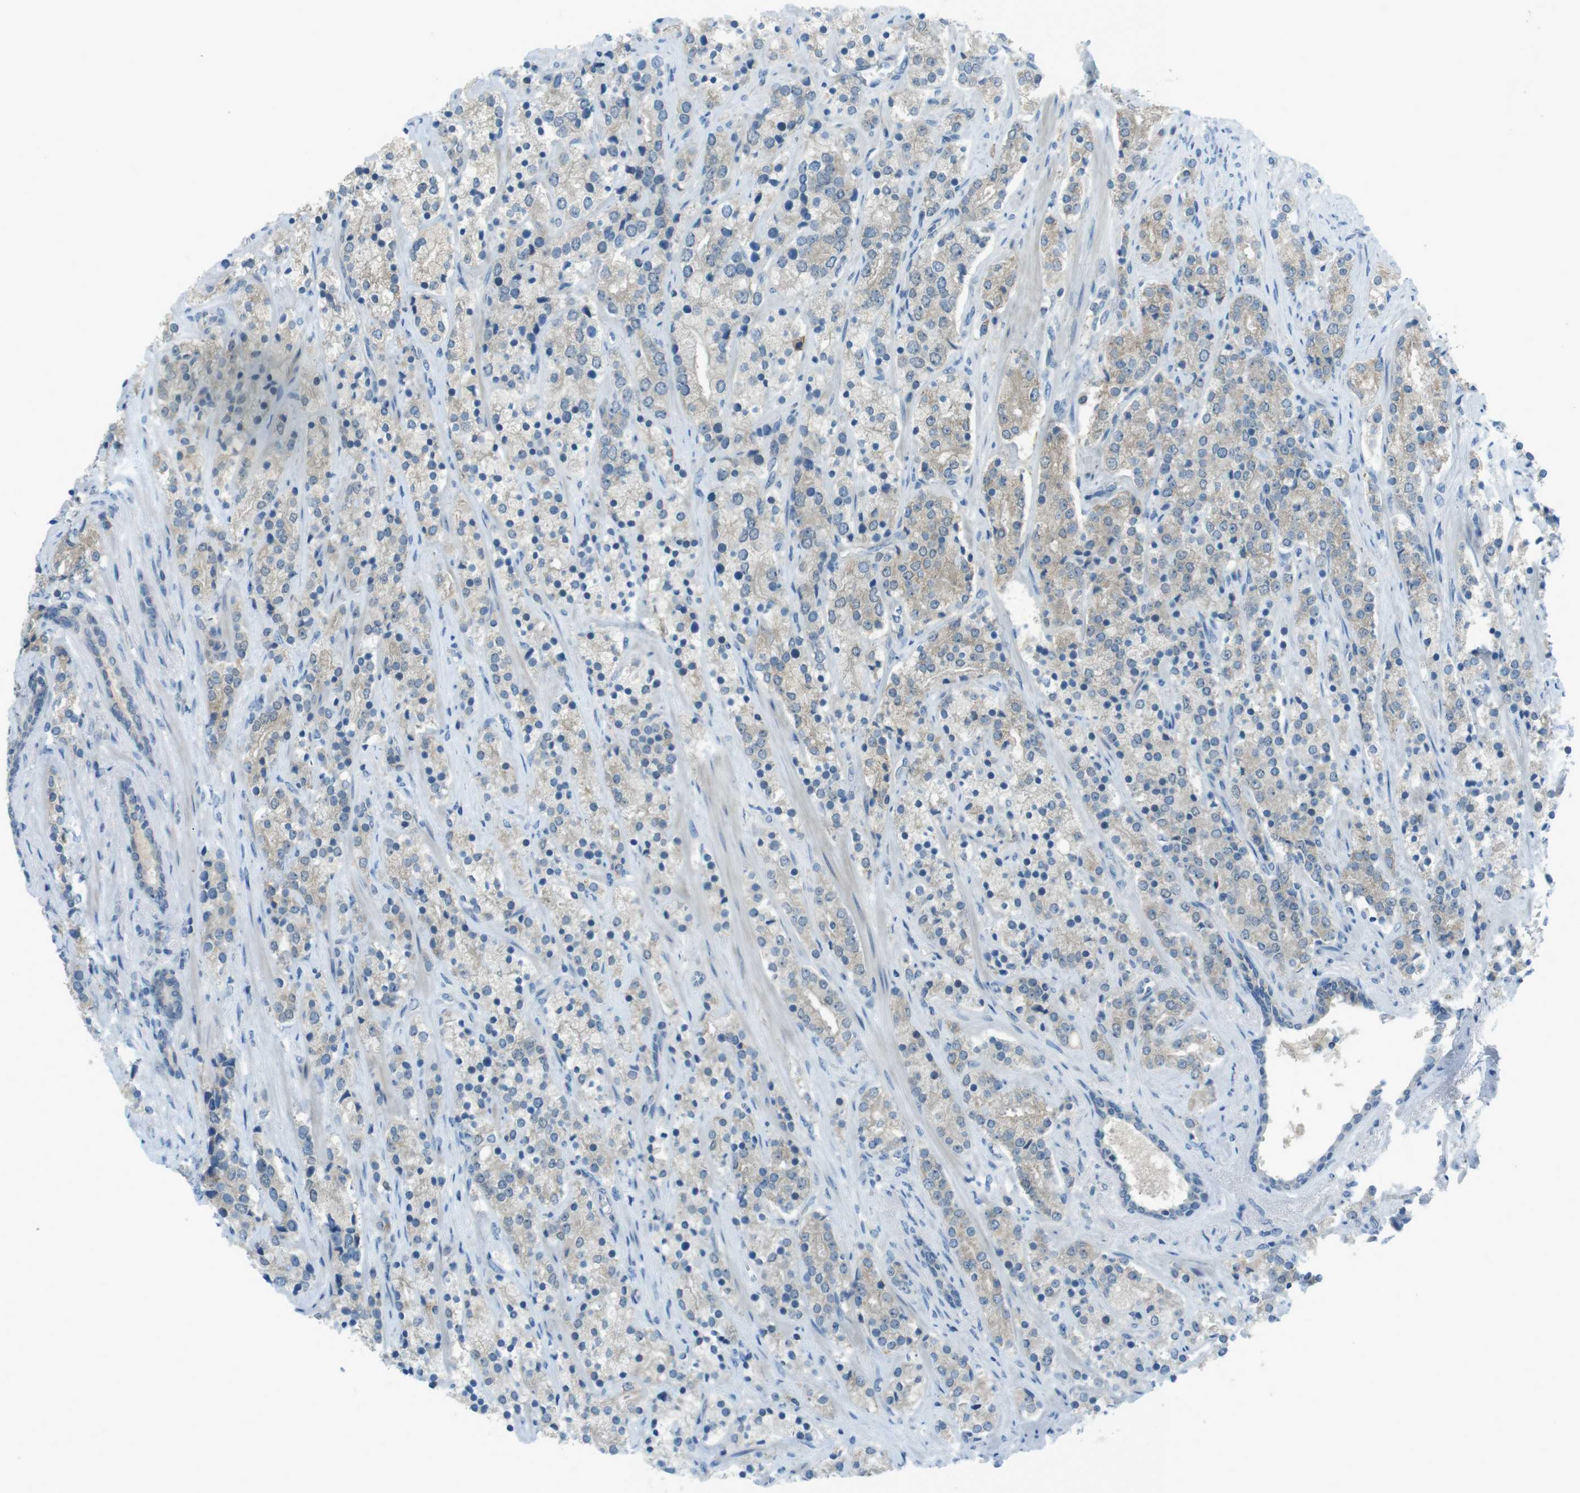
{"staining": {"intensity": "weak", "quantity": ">75%", "location": "cytoplasmic/membranous"}, "tissue": "prostate cancer", "cell_type": "Tumor cells", "image_type": "cancer", "snomed": [{"axis": "morphology", "description": "Adenocarcinoma, High grade"}, {"axis": "topography", "description": "Prostate"}], "caption": "The photomicrograph displays a brown stain indicating the presence of a protein in the cytoplasmic/membranous of tumor cells in prostate cancer.", "gene": "ZDHHC20", "patient": {"sex": "male", "age": 71}}